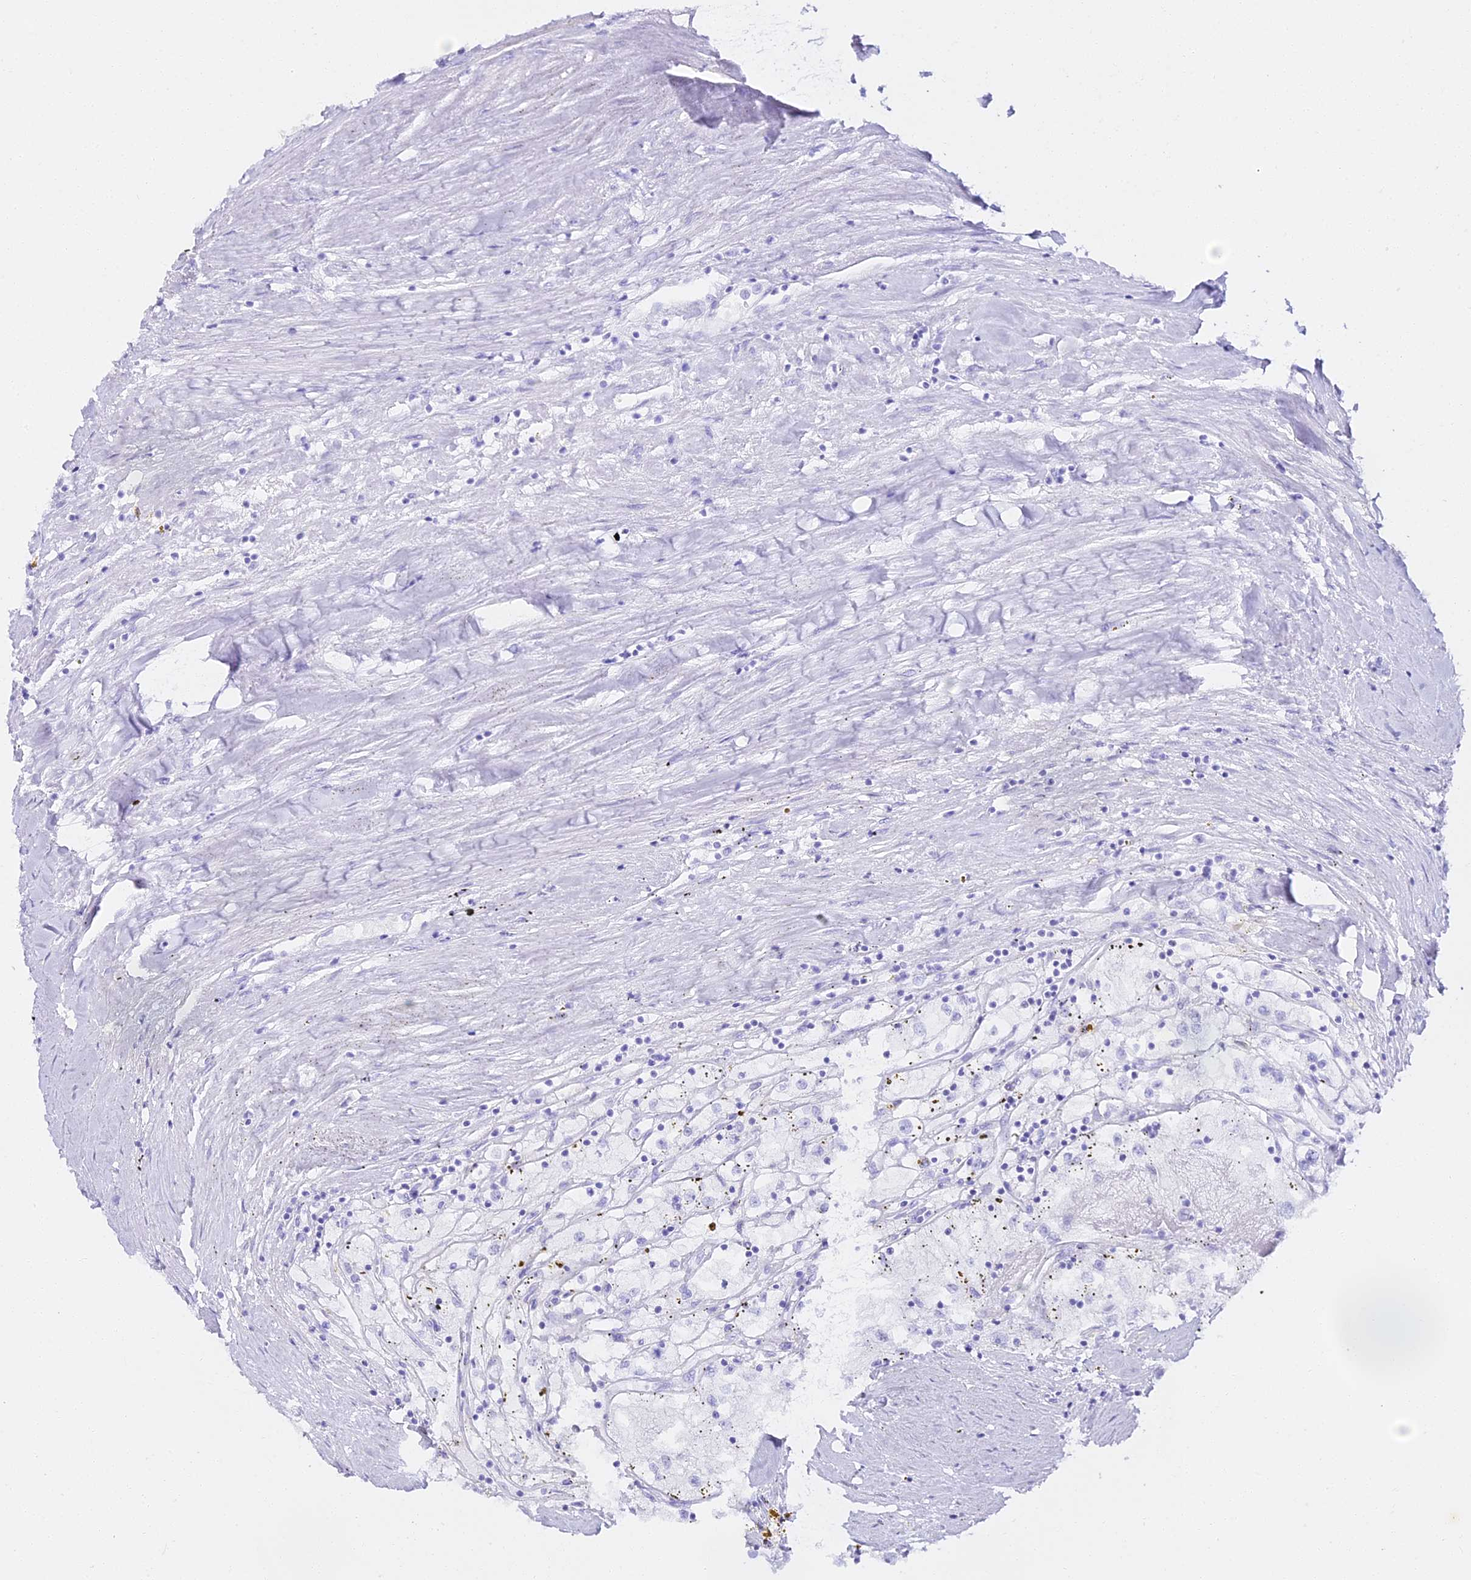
{"staining": {"intensity": "negative", "quantity": "none", "location": "none"}, "tissue": "renal cancer", "cell_type": "Tumor cells", "image_type": "cancer", "snomed": [{"axis": "morphology", "description": "Adenocarcinoma, NOS"}, {"axis": "topography", "description": "Kidney"}], "caption": "Human renal cancer stained for a protein using immunohistochemistry exhibits no positivity in tumor cells.", "gene": "ALPG", "patient": {"sex": "male", "age": 56}}